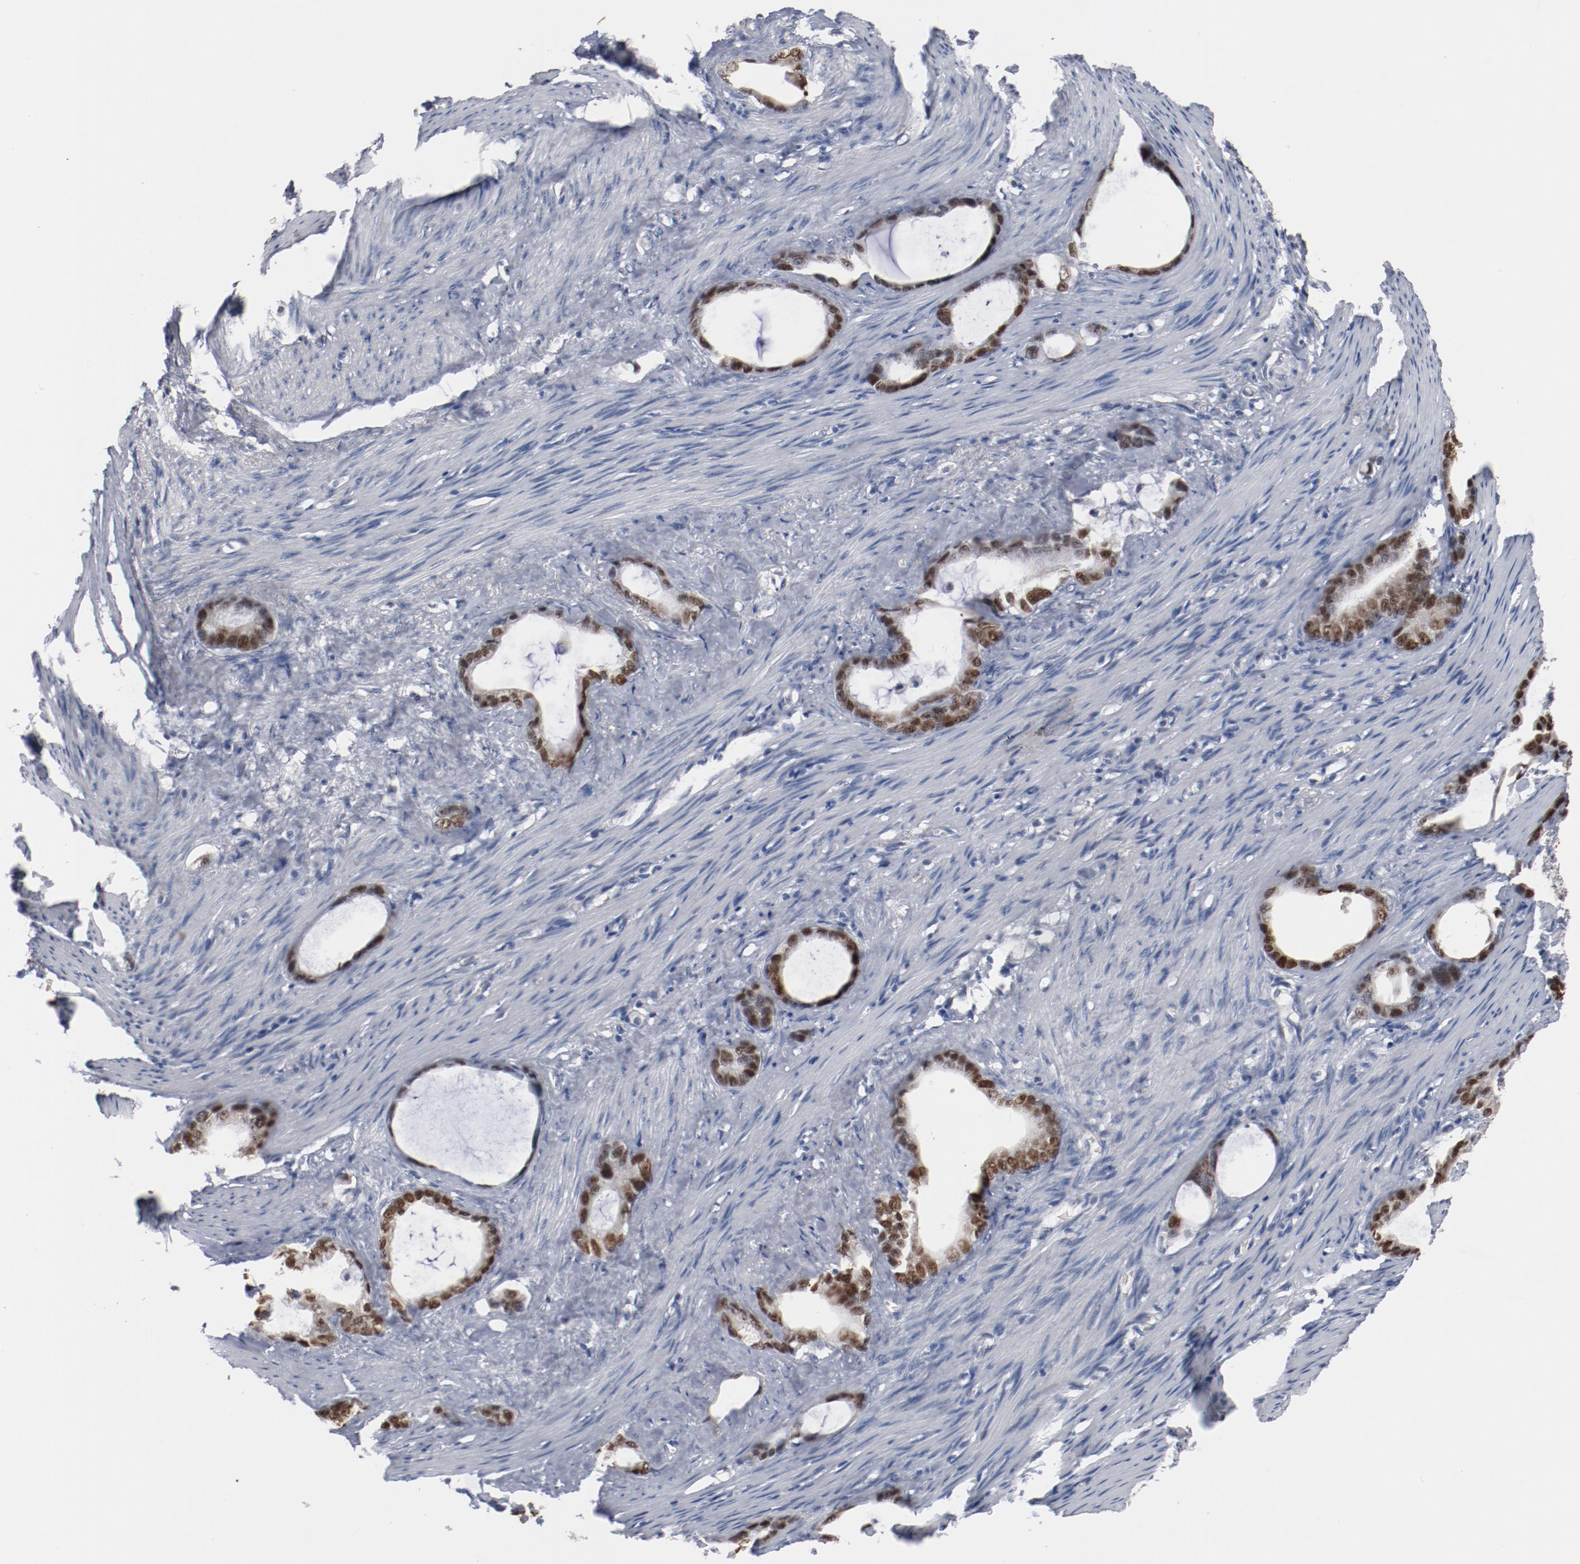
{"staining": {"intensity": "moderate", "quantity": ">75%", "location": "nuclear"}, "tissue": "stomach cancer", "cell_type": "Tumor cells", "image_type": "cancer", "snomed": [{"axis": "morphology", "description": "Adenocarcinoma, NOS"}, {"axis": "topography", "description": "Stomach"}], "caption": "Adenocarcinoma (stomach) stained with a protein marker demonstrates moderate staining in tumor cells.", "gene": "ERICH1", "patient": {"sex": "female", "age": 75}}